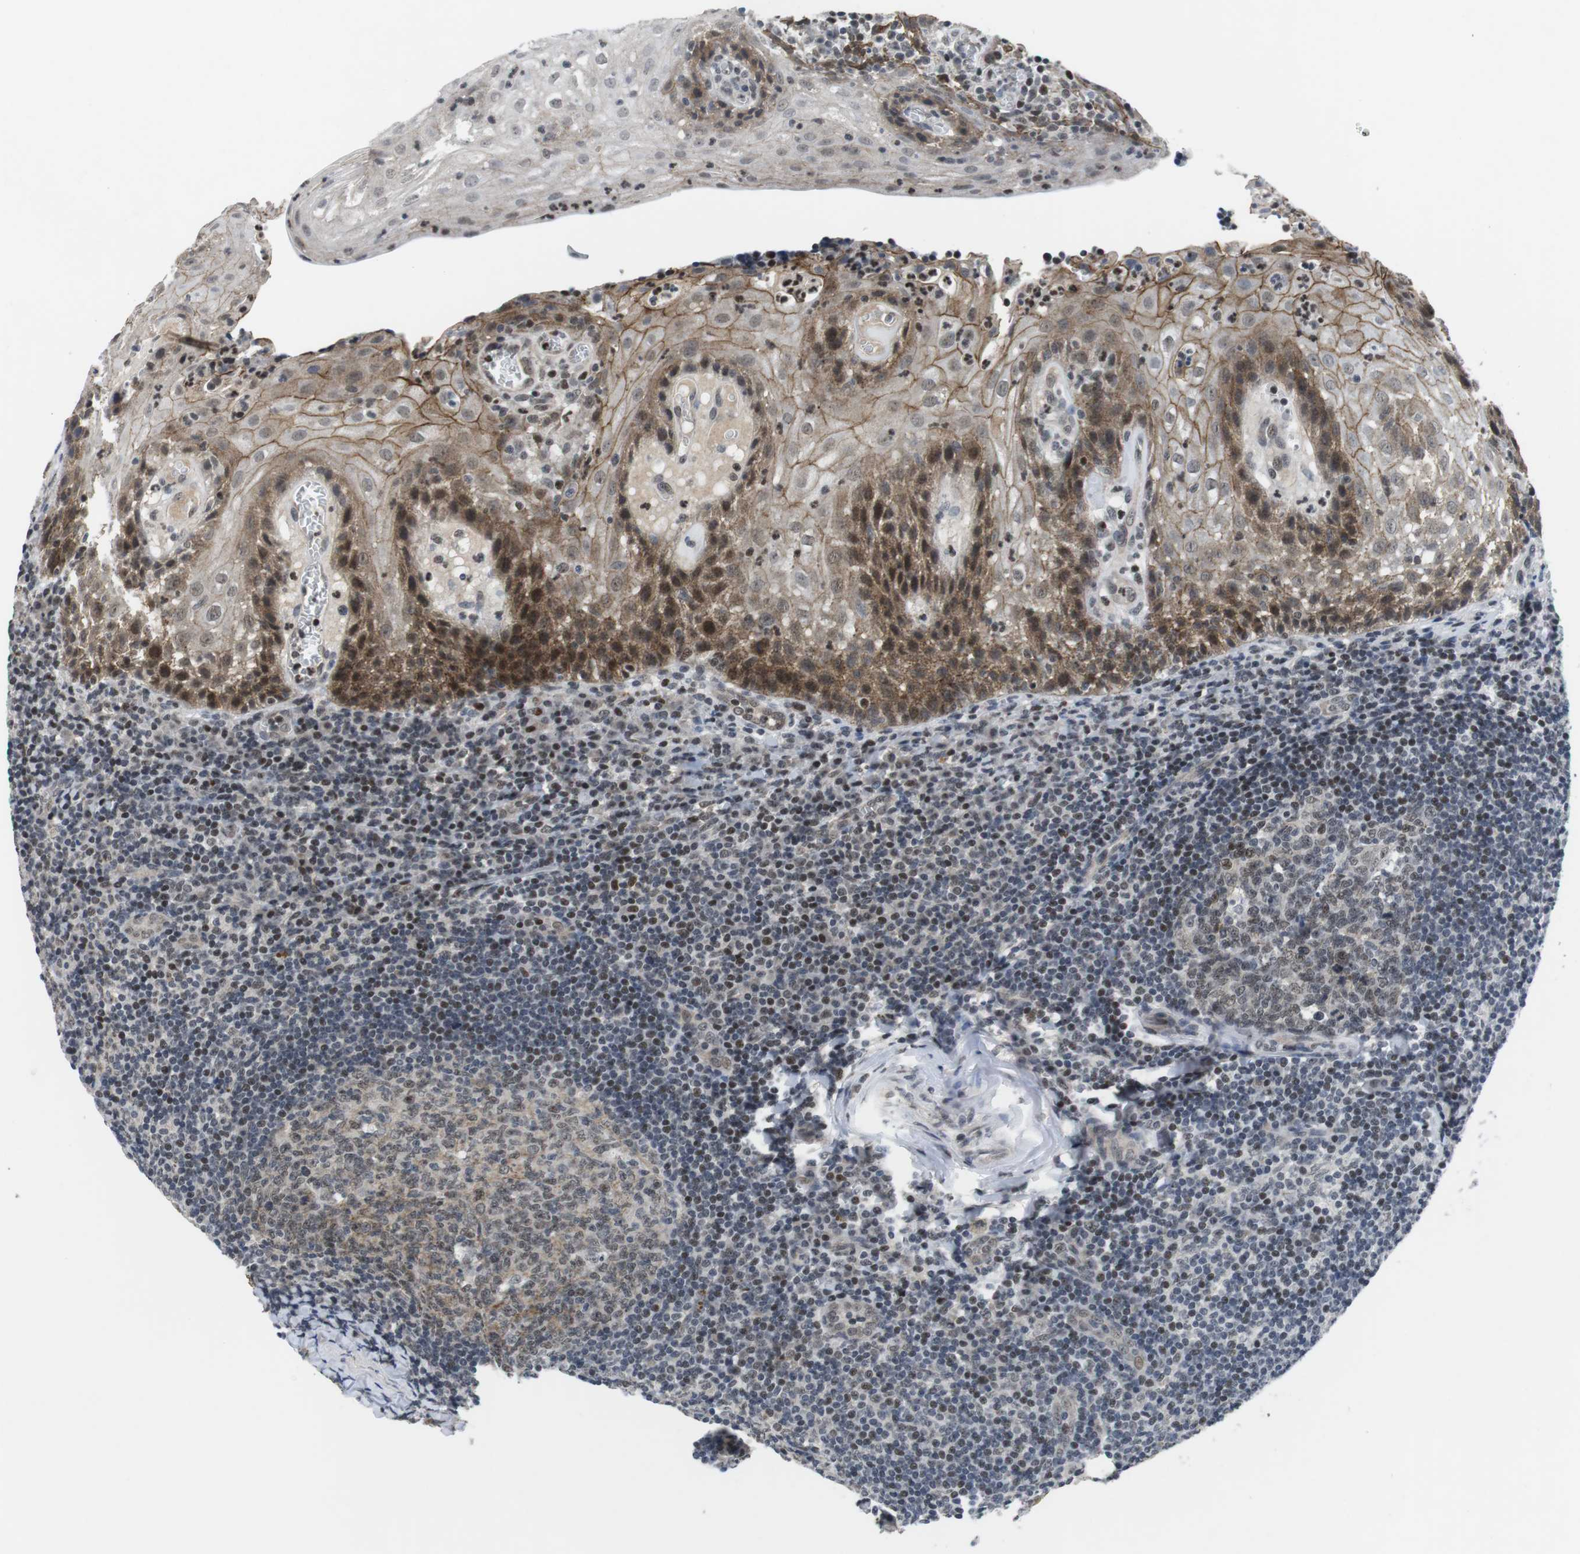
{"staining": {"intensity": "weak", "quantity": "25%-75%", "location": "cytoplasmic/membranous,nuclear"}, "tissue": "tonsil", "cell_type": "Germinal center cells", "image_type": "normal", "snomed": [{"axis": "morphology", "description": "Normal tissue, NOS"}, {"axis": "topography", "description": "Tonsil"}], "caption": "Germinal center cells display low levels of weak cytoplasmic/membranous,nuclear expression in about 25%-75% of cells in benign human tonsil. Nuclei are stained in blue.", "gene": "NECTIN1", "patient": {"sex": "male", "age": 37}}